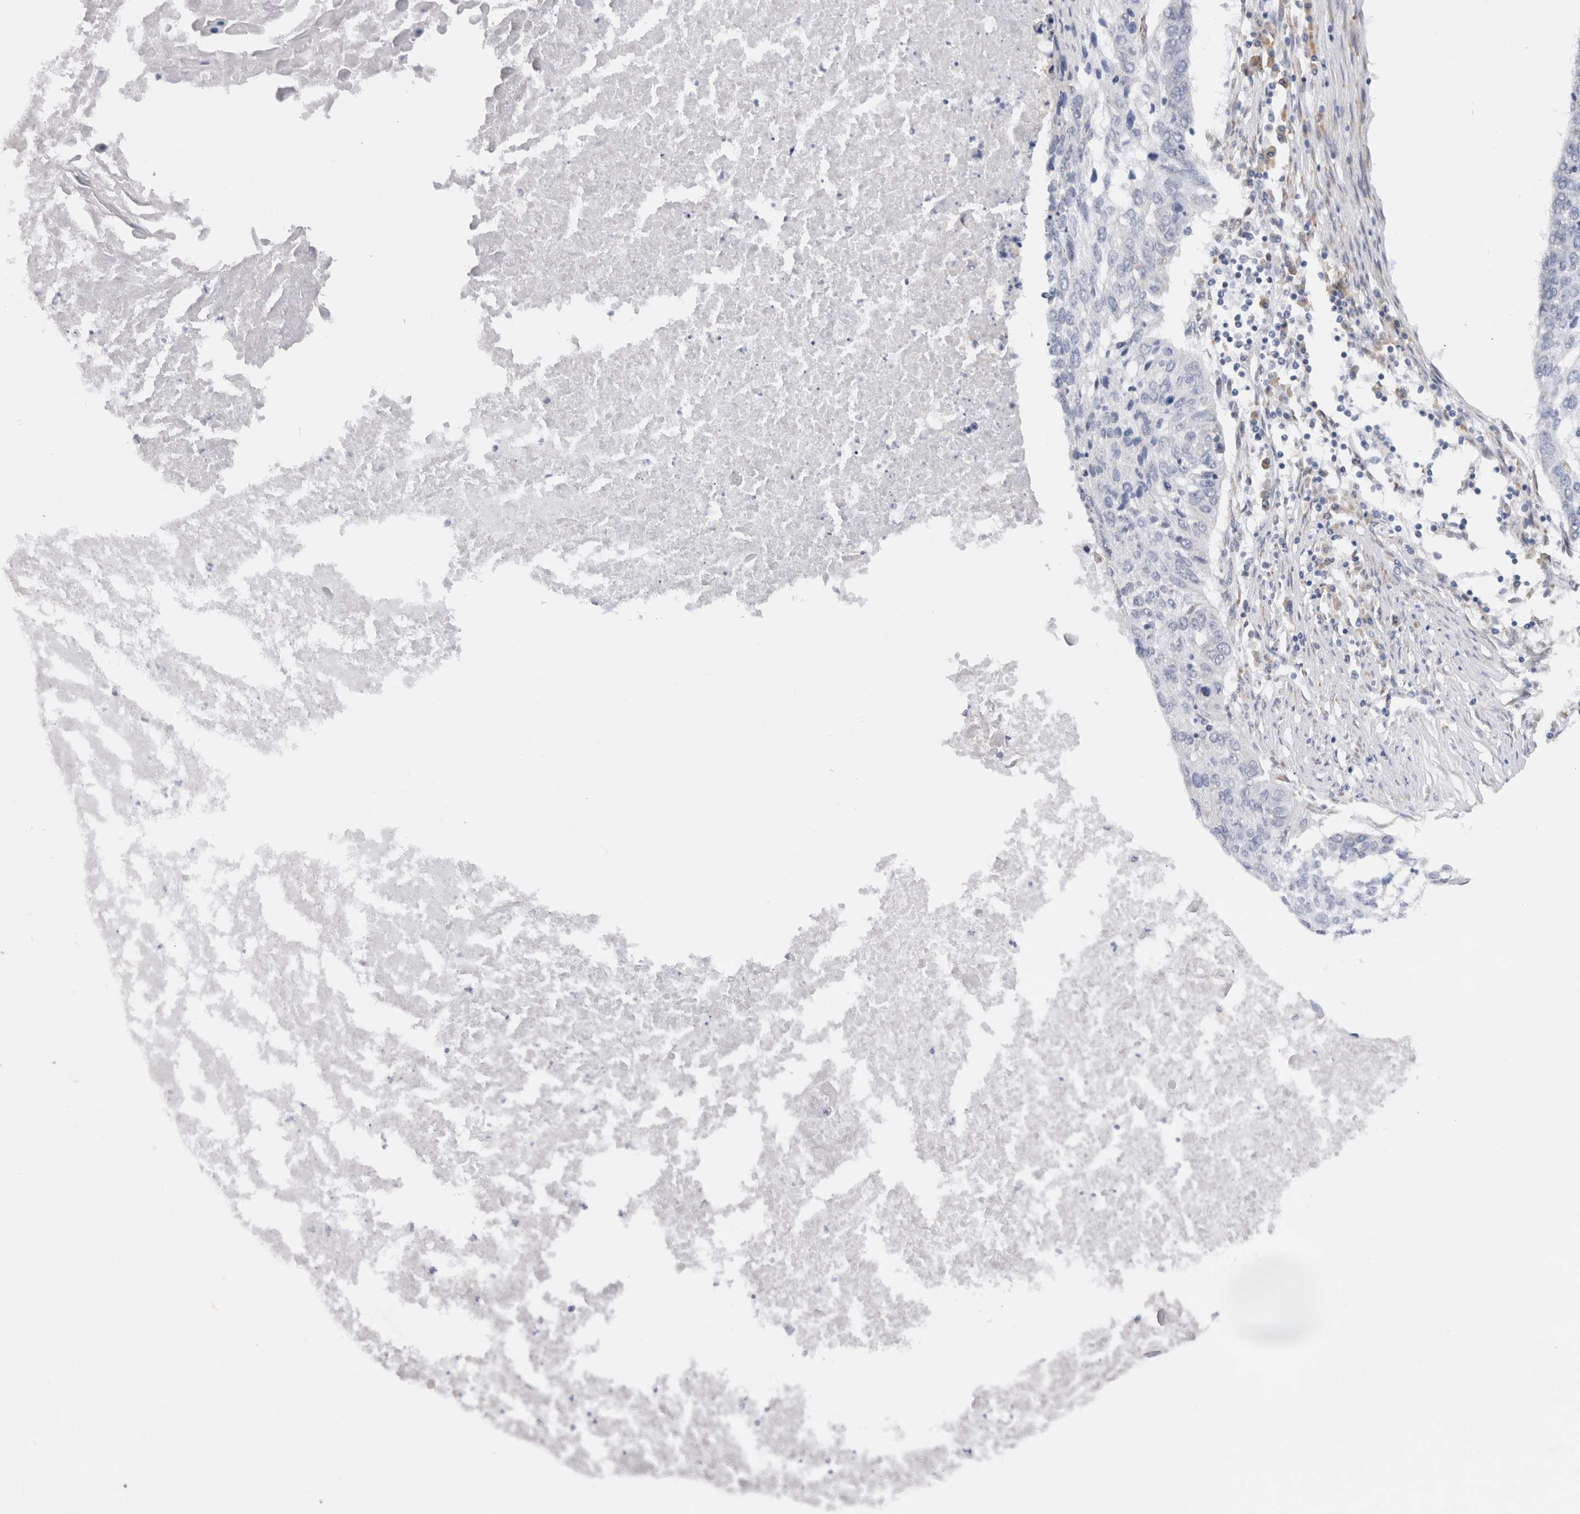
{"staining": {"intensity": "negative", "quantity": "none", "location": "none"}, "tissue": "lung cancer", "cell_type": "Tumor cells", "image_type": "cancer", "snomed": [{"axis": "morphology", "description": "Squamous cell carcinoma, NOS"}, {"axis": "topography", "description": "Lung"}], "caption": "Tumor cells show no significant positivity in lung cancer.", "gene": "VCPIP1", "patient": {"sex": "female", "age": 63}}